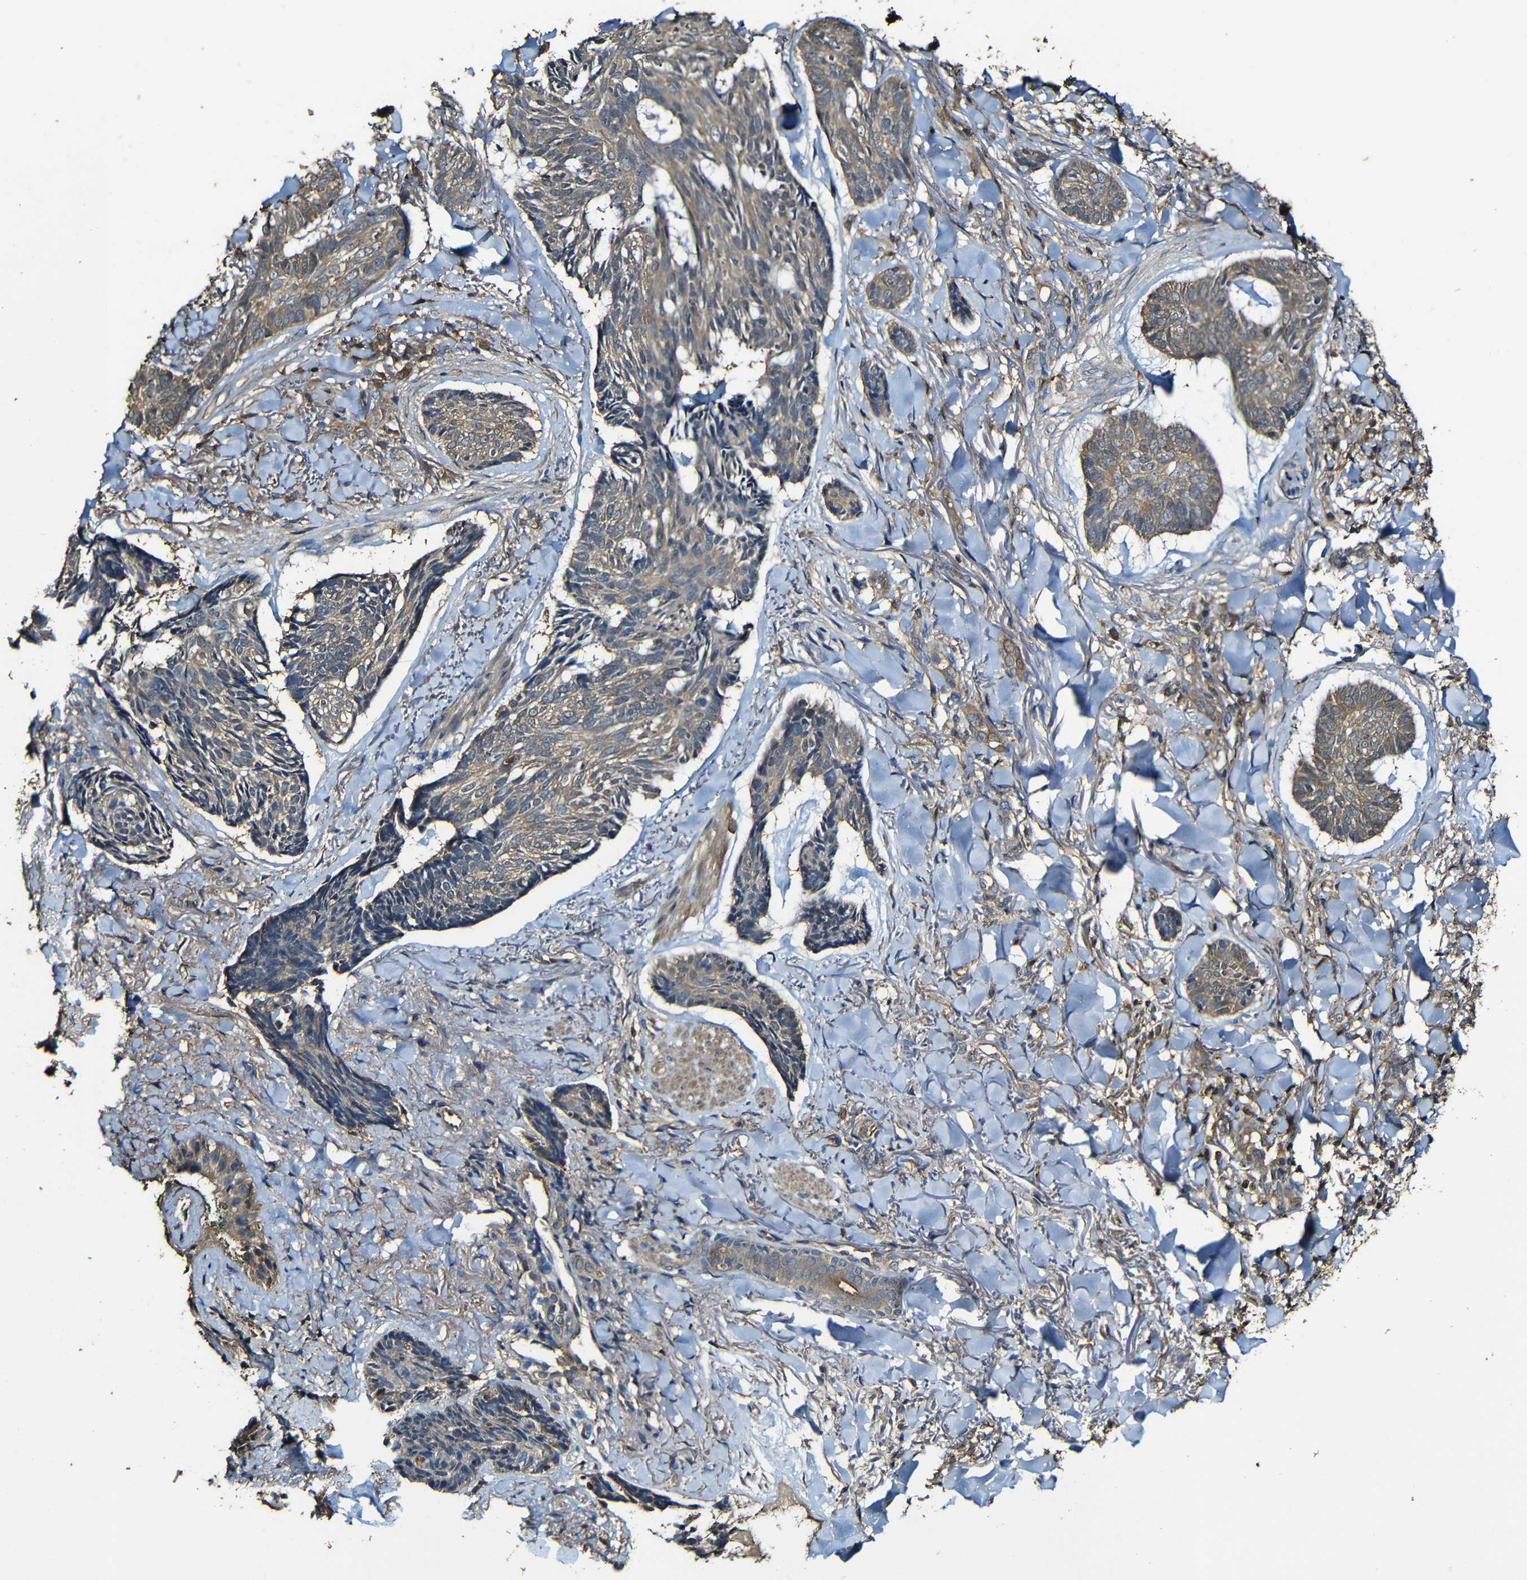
{"staining": {"intensity": "moderate", "quantity": ">75%", "location": "cytoplasmic/membranous"}, "tissue": "skin cancer", "cell_type": "Tumor cells", "image_type": "cancer", "snomed": [{"axis": "morphology", "description": "Basal cell carcinoma"}, {"axis": "topography", "description": "Skin"}], "caption": "Human skin cancer (basal cell carcinoma) stained for a protein (brown) exhibits moderate cytoplasmic/membranous positive staining in approximately >75% of tumor cells.", "gene": "CASP8", "patient": {"sex": "male", "age": 43}}